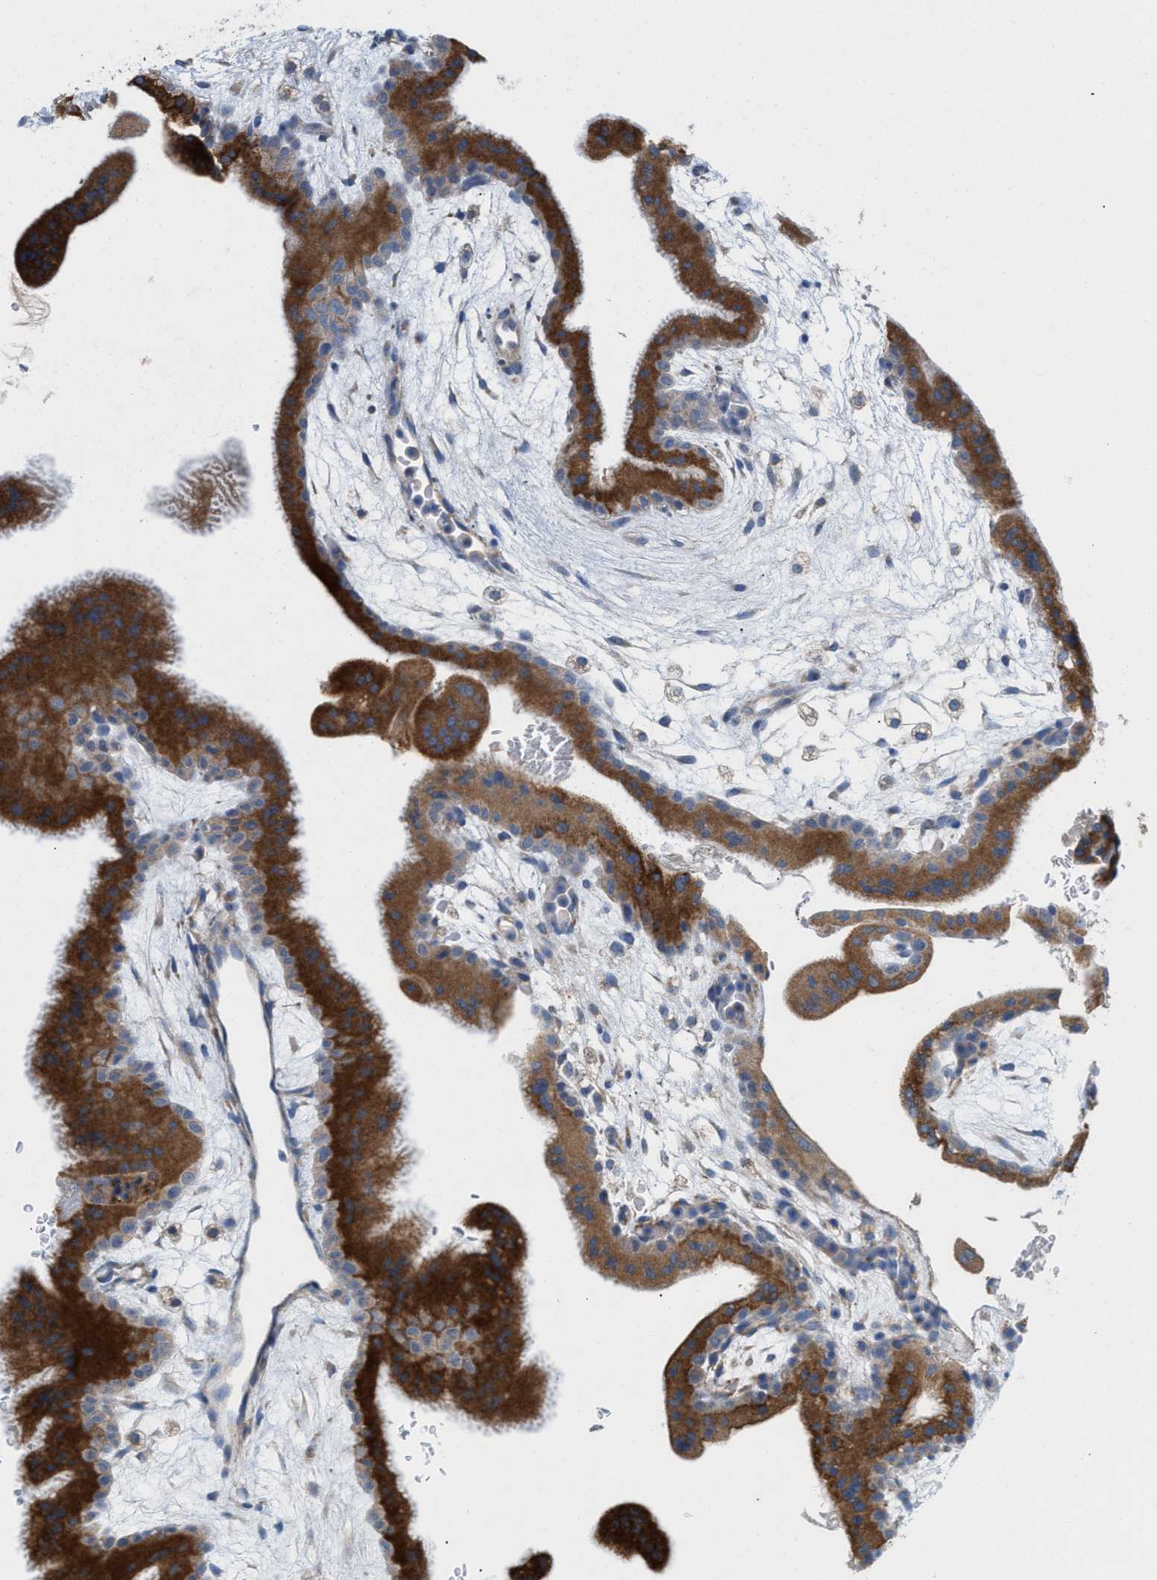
{"staining": {"intensity": "moderate", "quantity": ">75%", "location": "cytoplasmic/membranous"}, "tissue": "placenta", "cell_type": "Decidual cells", "image_type": "normal", "snomed": [{"axis": "morphology", "description": "Normal tissue, NOS"}, {"axis": "topography", "description": "Placenta"}], "caption": "The immunohistochemical stain labels moderate cytoplasmic/membranous expression in decidual cells of unremarkable placenta.", "gene": "DYNC2I1", "patient": {"sex": "female", "age": 35}}